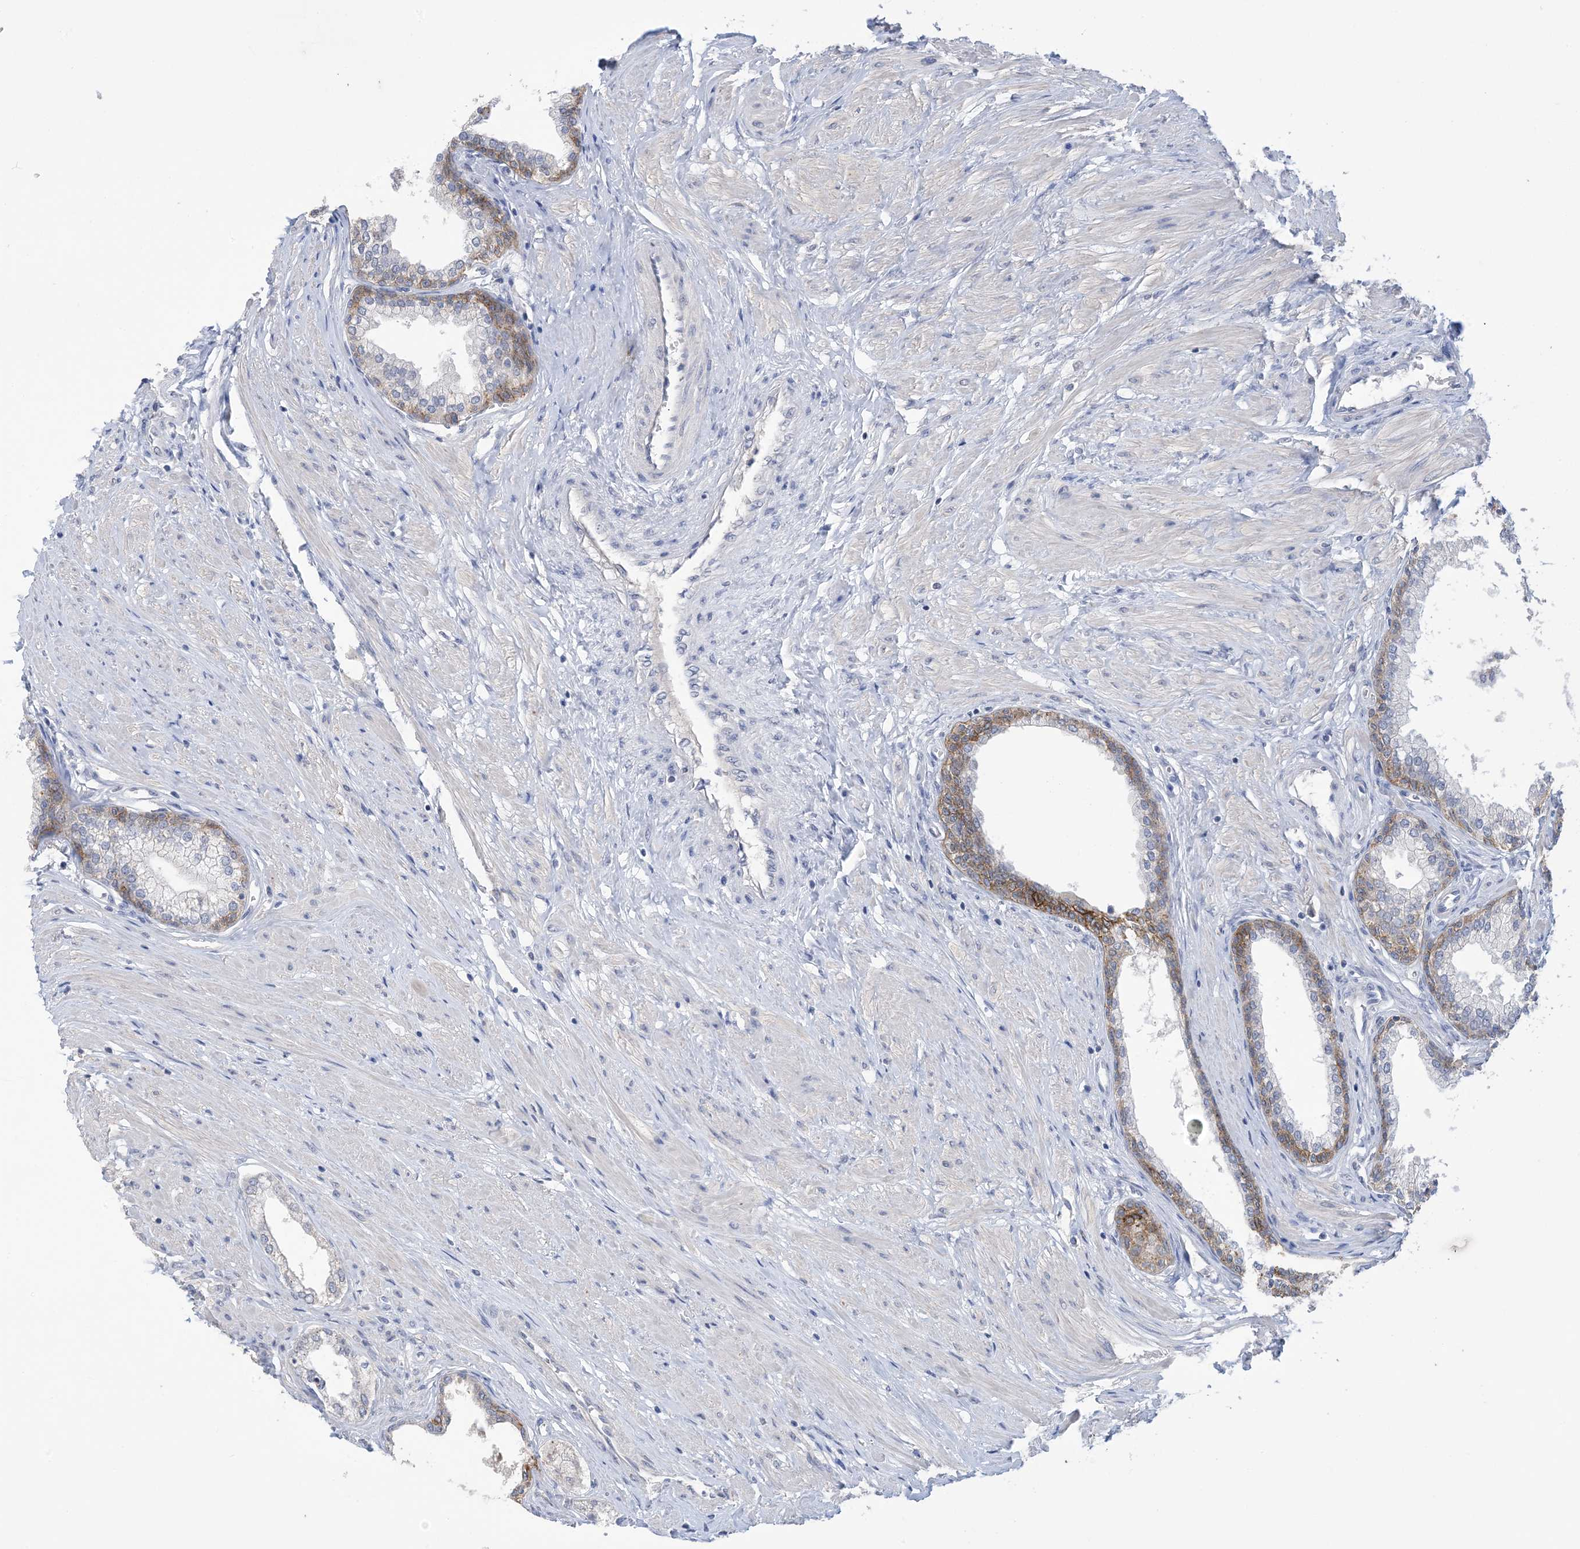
{"staining": {"intensity": "moderate", "quantity": "25%-75%", "location": "cytoplasmic/membranous"}, "tissue": "prostate", "cell_type": "Glandular cells", "image_type": "normal", "snomed": [{"axis": "morphology", "description": "Normal tissue, NOS"}, {"axis": "morphology", "description": "Urothelial carcinoma, Low grade"}, {"axis": "topography", "description": "Urinary bladder"}, {"axis": "topography", "description": "Prostate"}], "caption": "Moderate cytoplasmic/membranous staining is identified in about 25%-75% of glandular cells in unremarkable prostate. Using DAB (3,3'-diaminobenzidine) (brown) and hematoxylin (blue) stains, captured at high magnification using brightfield microscopy.", "gene": "DSC3", "patient": {"sex": "male", "age": 60}}